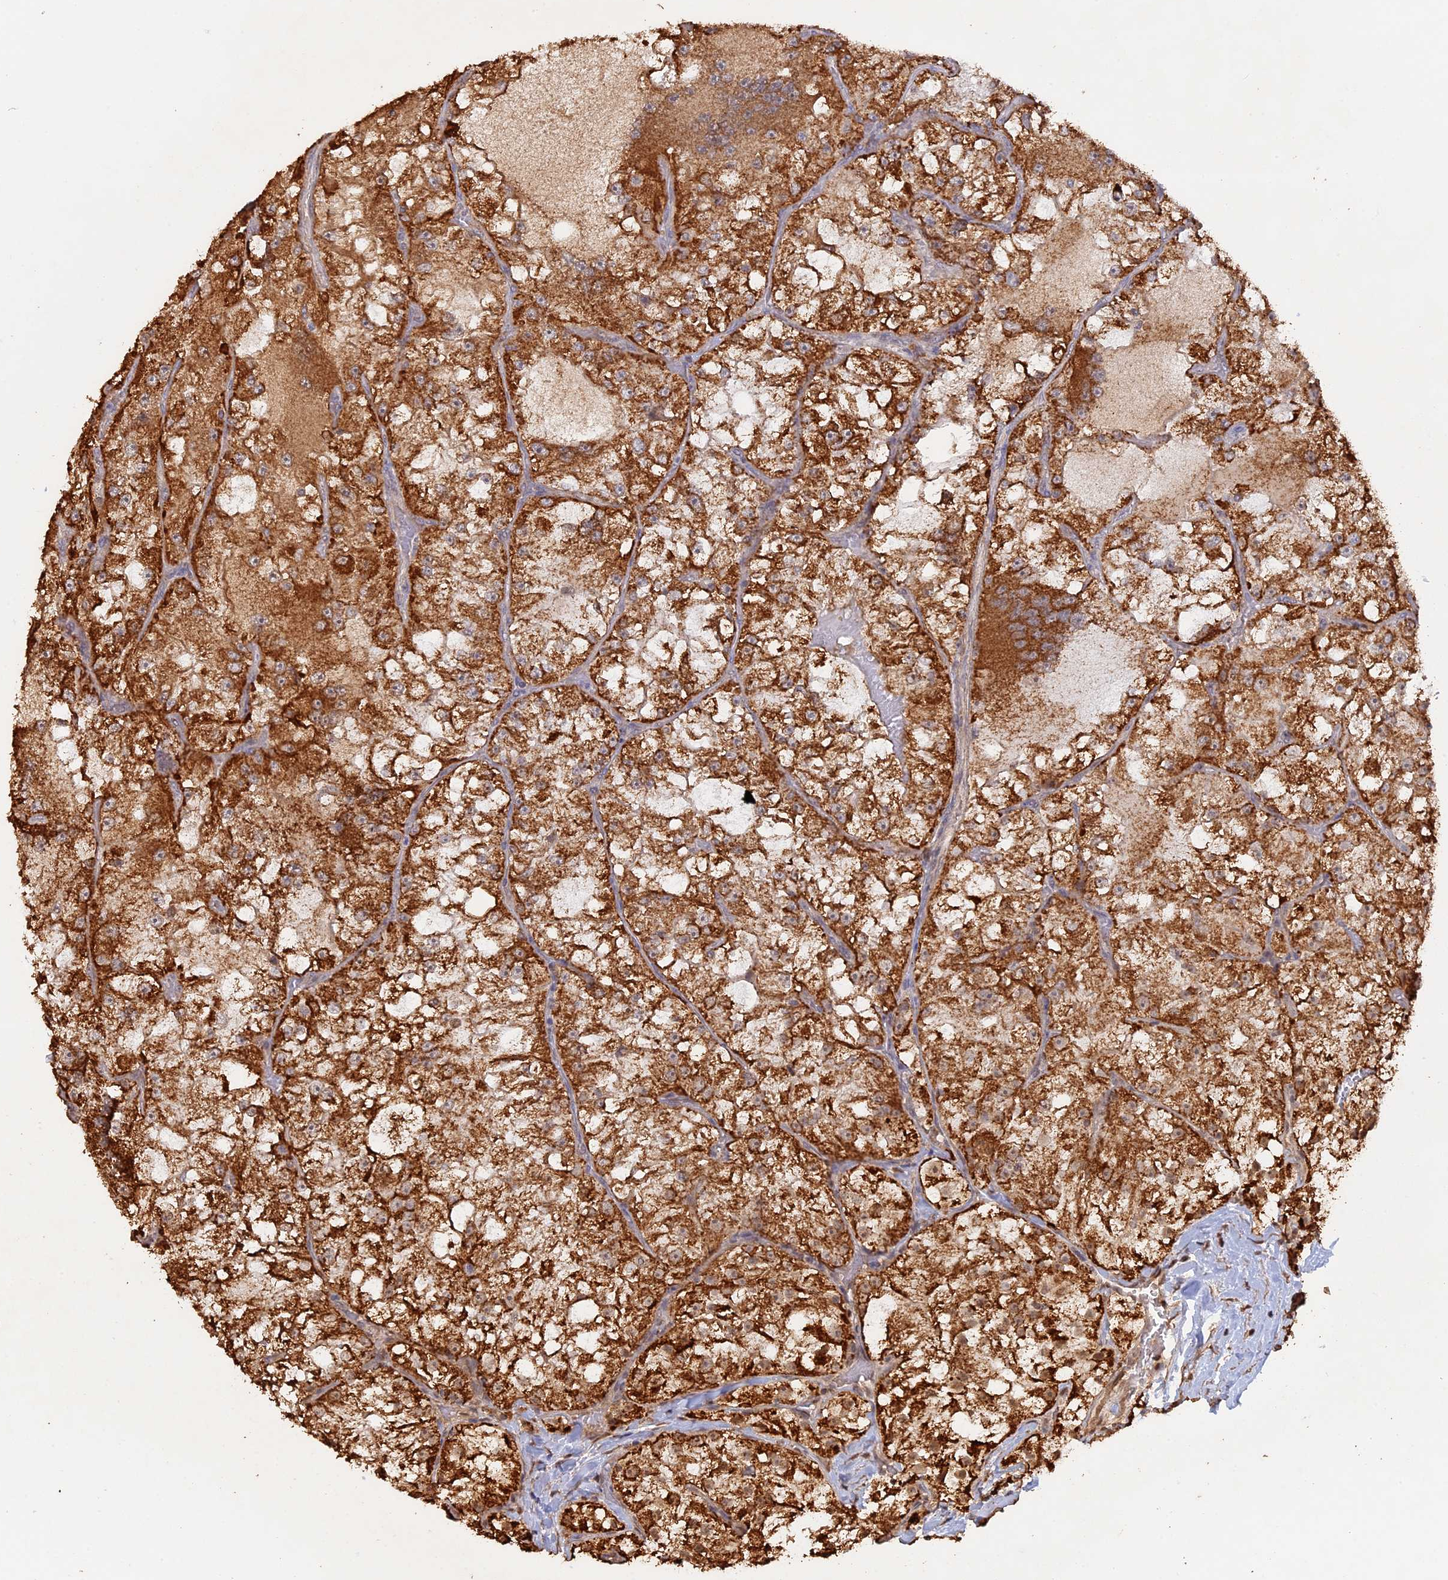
{"staining": {"intensity": "strong", "quantity": ">75%", "location": "cytoplasmic/membranous"}, "tissue": "renal cancer", "cell_type": "Tumor cells", "image_type": "cancer", "snomed": [{"axis": "morphology", "description": "Adenocarcinoma, NOS"}, {"axis": "topography", "description": "Kidney"}], "caption": "Tumor cells demonstrate high levels of strong cytoplasmic/membranous staining in about >75% of cells in renal cancer (adenocarcinoma).", "gene": "FAM210B", "patient": {"sex": "female", "age": 72}}